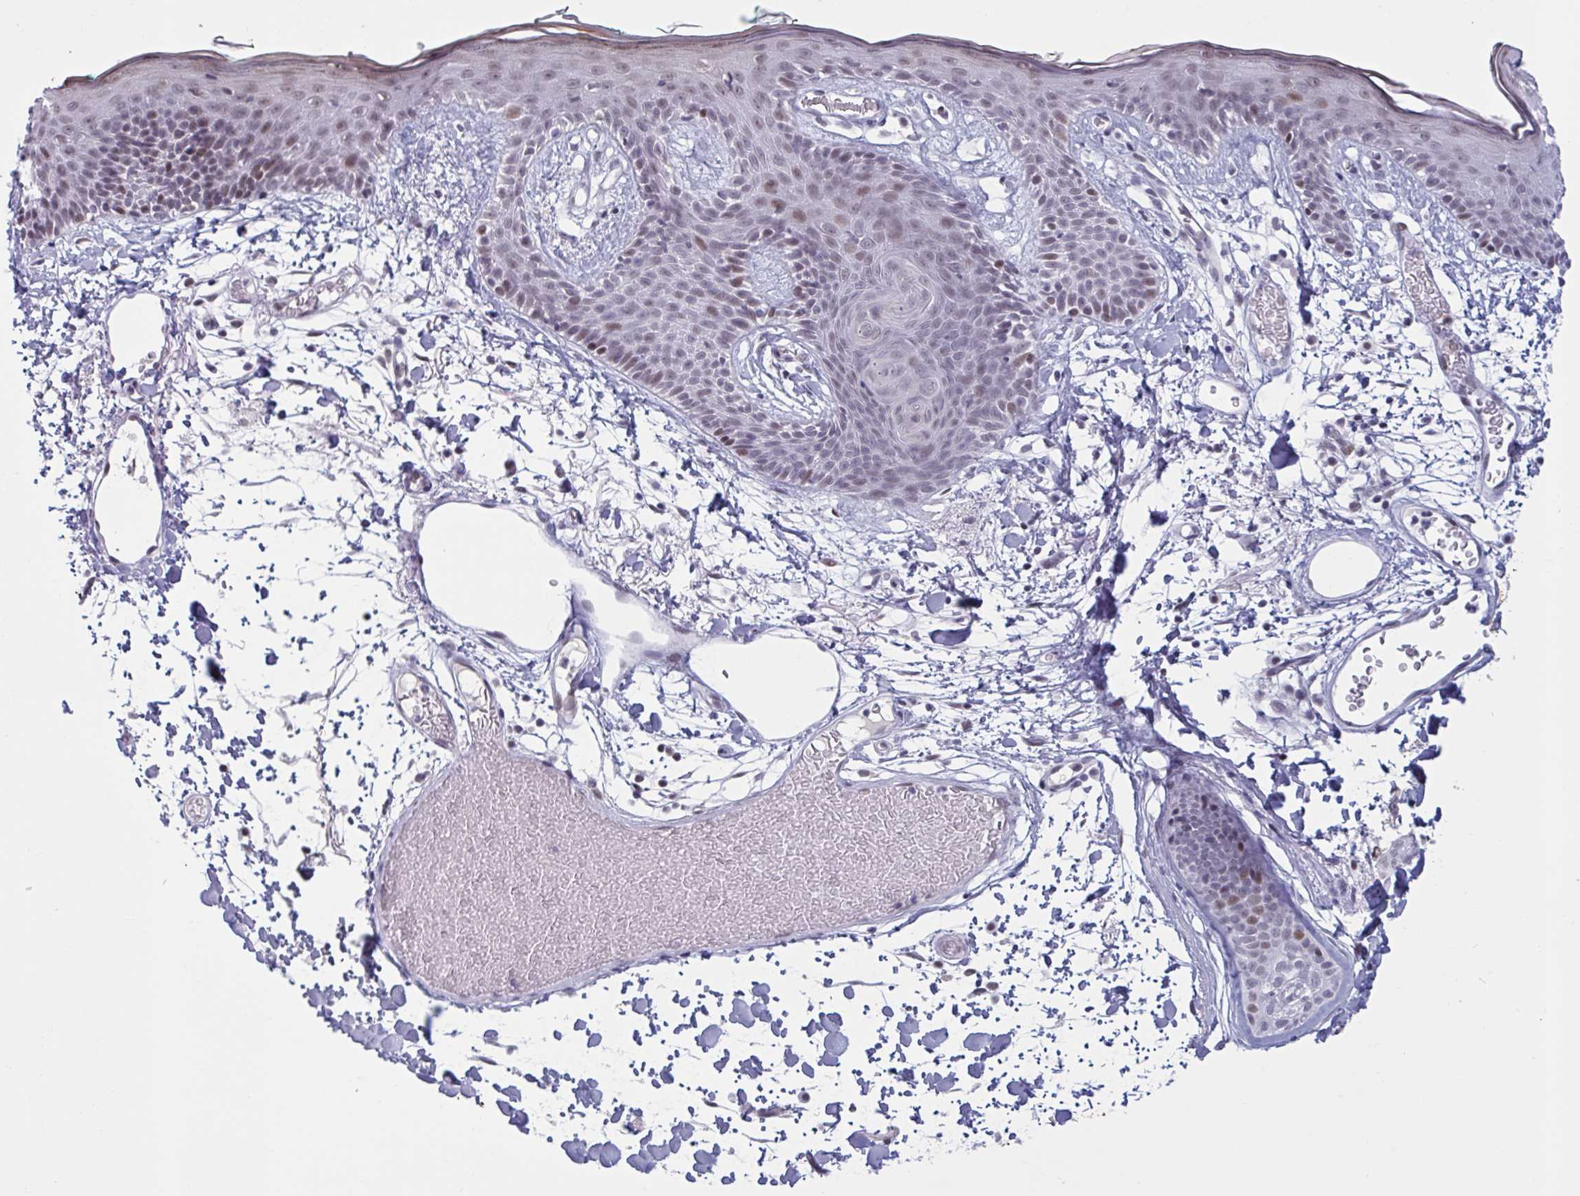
{"staining": {"intensity": "negative", "quantity": "none", "location": "none"}, "tissue": "skin", "cell_type": "Fibroblasts", "image_type": "normal", "snomed": [{"axis": "morphology", "description": "Normal tissue, NOS"}, {"axis": "topography", "description": "Skin"}], "caption": "Micrograph shows no protein positivity in fibroblasts of normal skin. (DAB (3,3'-diaminobenzidine) immunohistochemistry (IHC), high magnification).", "gene": "HSD17B6", "patient": {"sex": "male", "age": 79}}